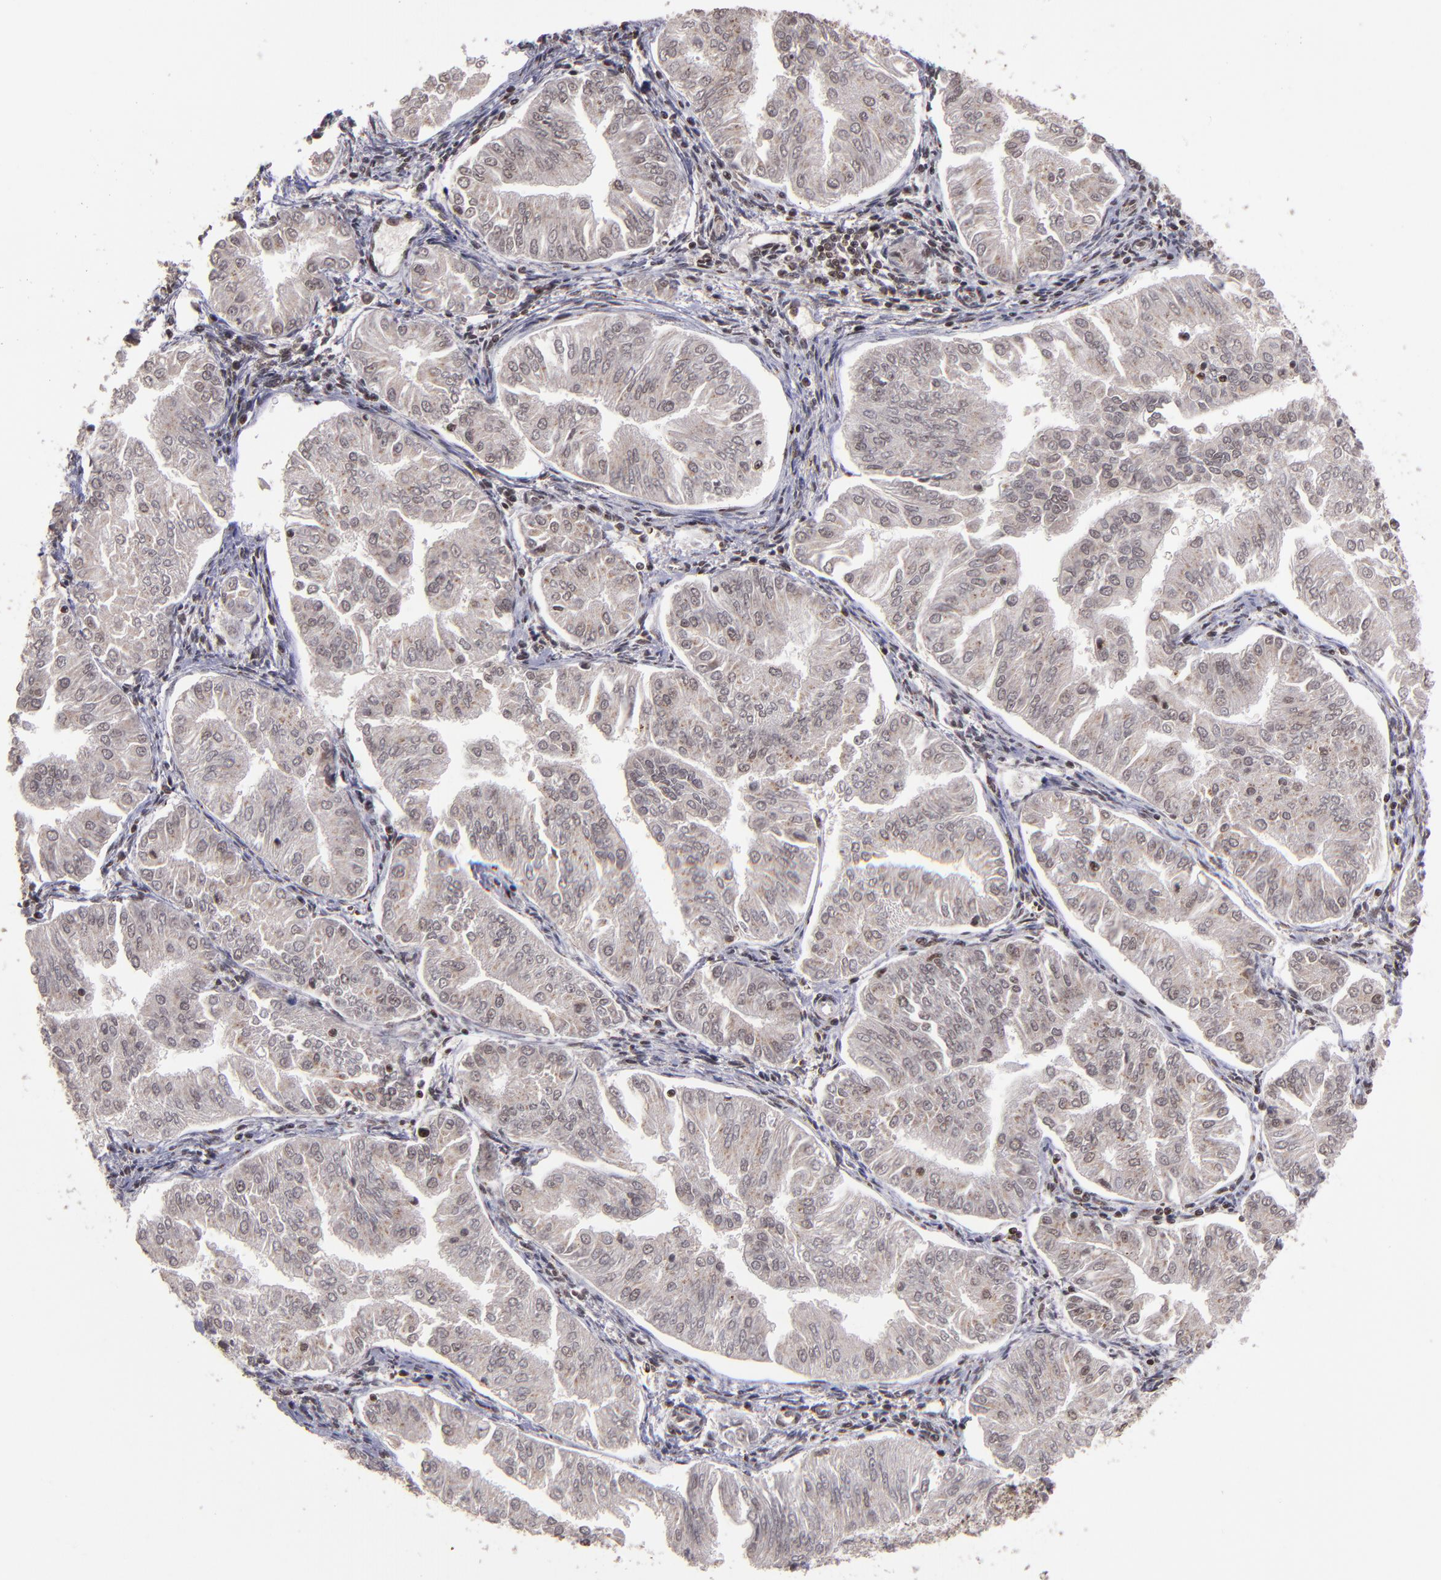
{"staining": {"intensity": "moderate", "quantity": ">75%", "location": "cytoplasmic/membranous,nuclear"}, "tissue": "endometrial cancer", "cell_type": "Tumor cells", "image_type": "cancer", "snomed": [{"axis": "morphology", "description": "Adenocarcinoma, NOS"}, {"axis": "topography", "description": "Endometrium"}], "caption": "Immunohistochemistry (IHC) (DAB (3,3'-diaminobenzidine)) staining of endometrial cancer (adenocarcinoma) exhibits moderate cytoplasmic/membranous and nuclear protein positivity in approximately >75% of tumor cells. (Stains: DAB (3,3'-diaminobenzidine) in brown, nuclei in blue, Microscopy: brightfield microscopy at high magnification).", "gene": "CSDC2", "patient": {"sex": "female", "age": 53}}